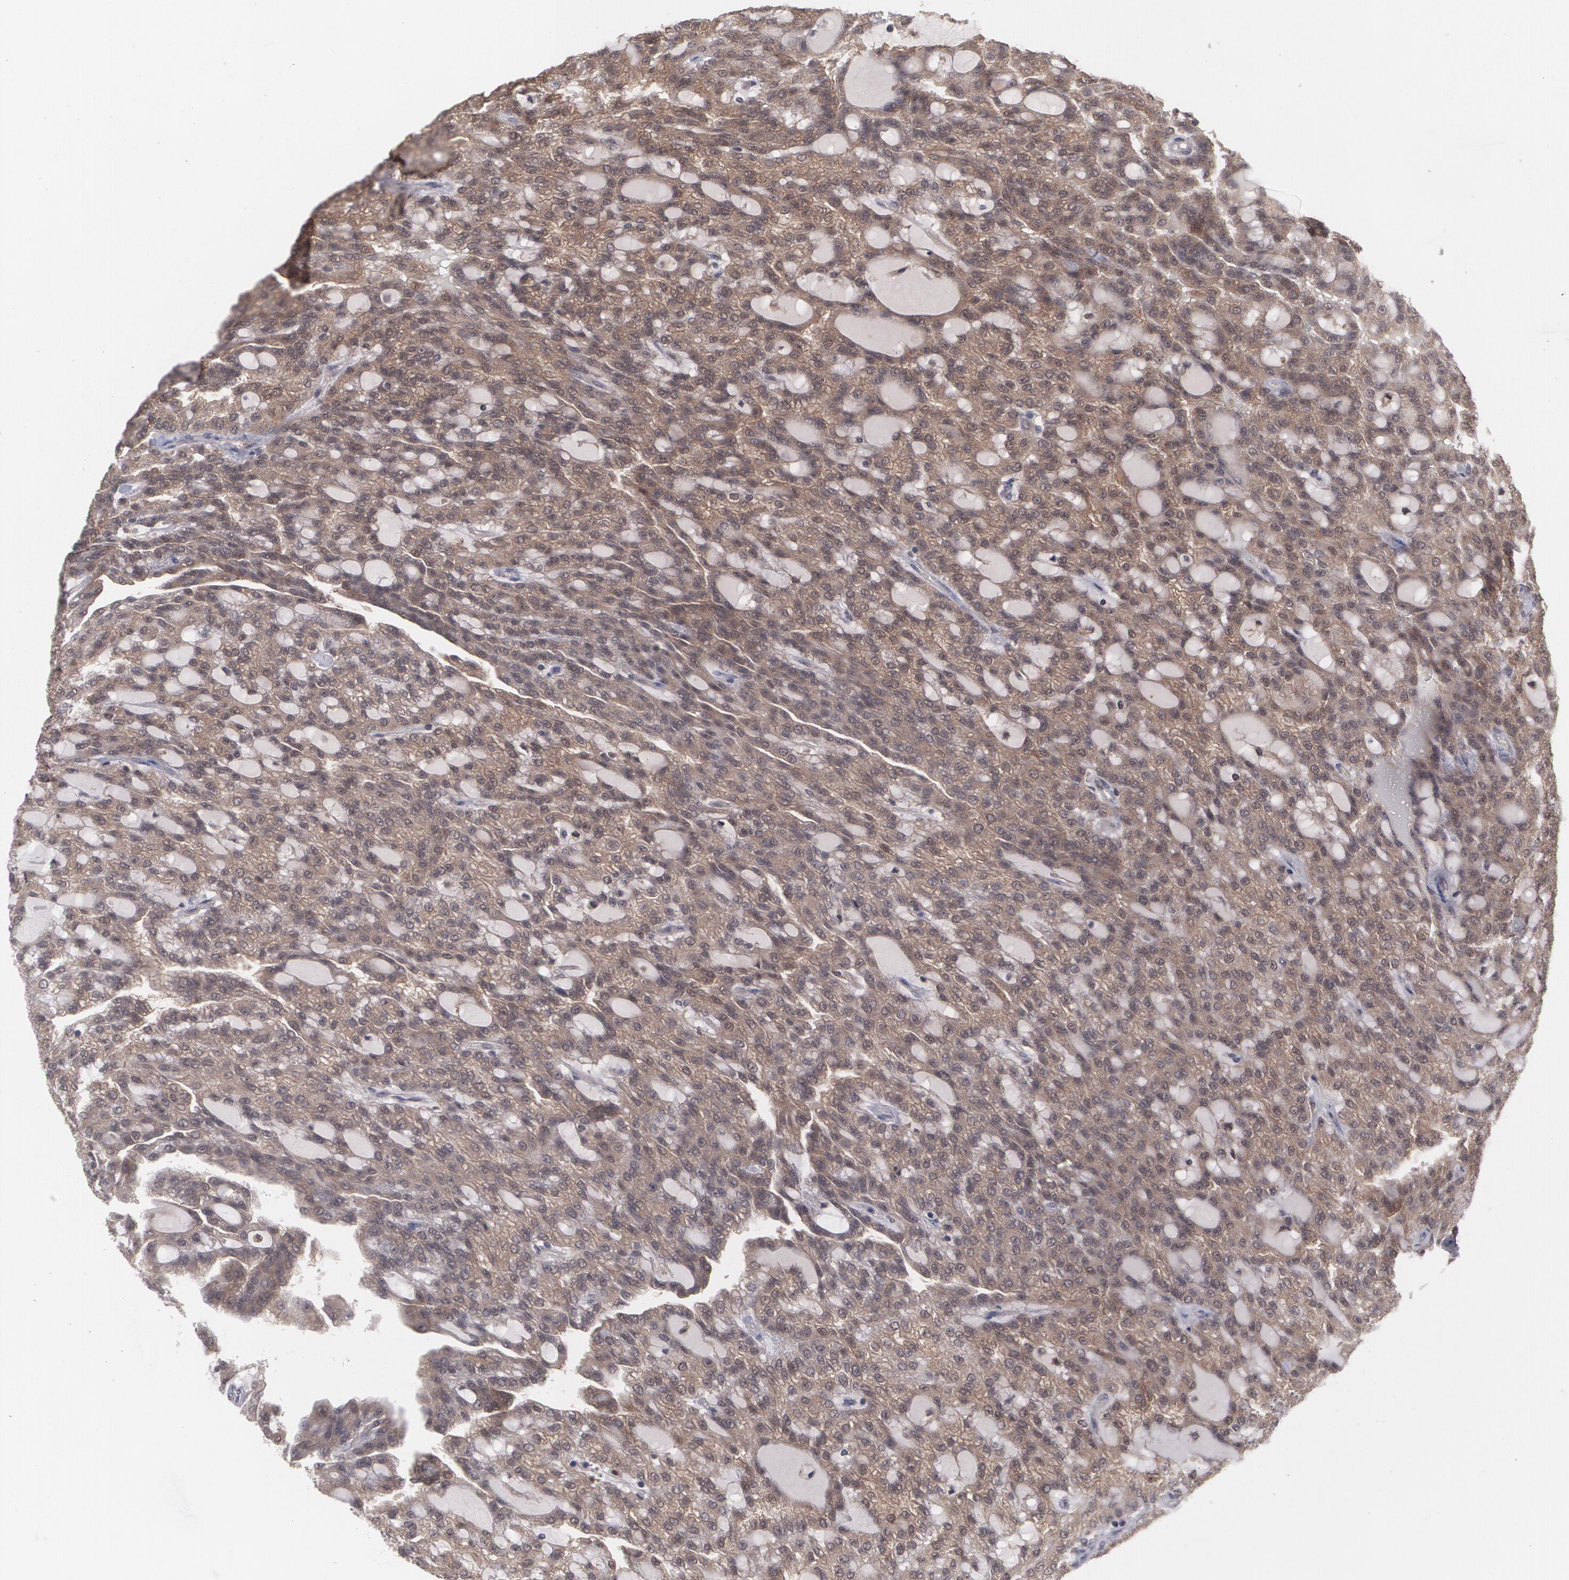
{"staining": {"intensity": "moderate", "quantity": ">75%", "location": "cytoplasmic/membranous"}, "tissue": "renal cancer", "cell_type": "Tumor cells", "image_type": "cancer", "snomed": [{"axis": "morphology", "description": "Adenocarcinoma, NOS"}, {"axis": "topography", "description": "Kidney"}], "caption": "High-power microscopy captured an immunohistochemistry (IHC) histopathology image of renal cancer, revealing moderate cytoplasmic/membranous staining in about >75% of tumor cells.", "gene": "HTT", "patient": {"sex": "male", "age": 63}}